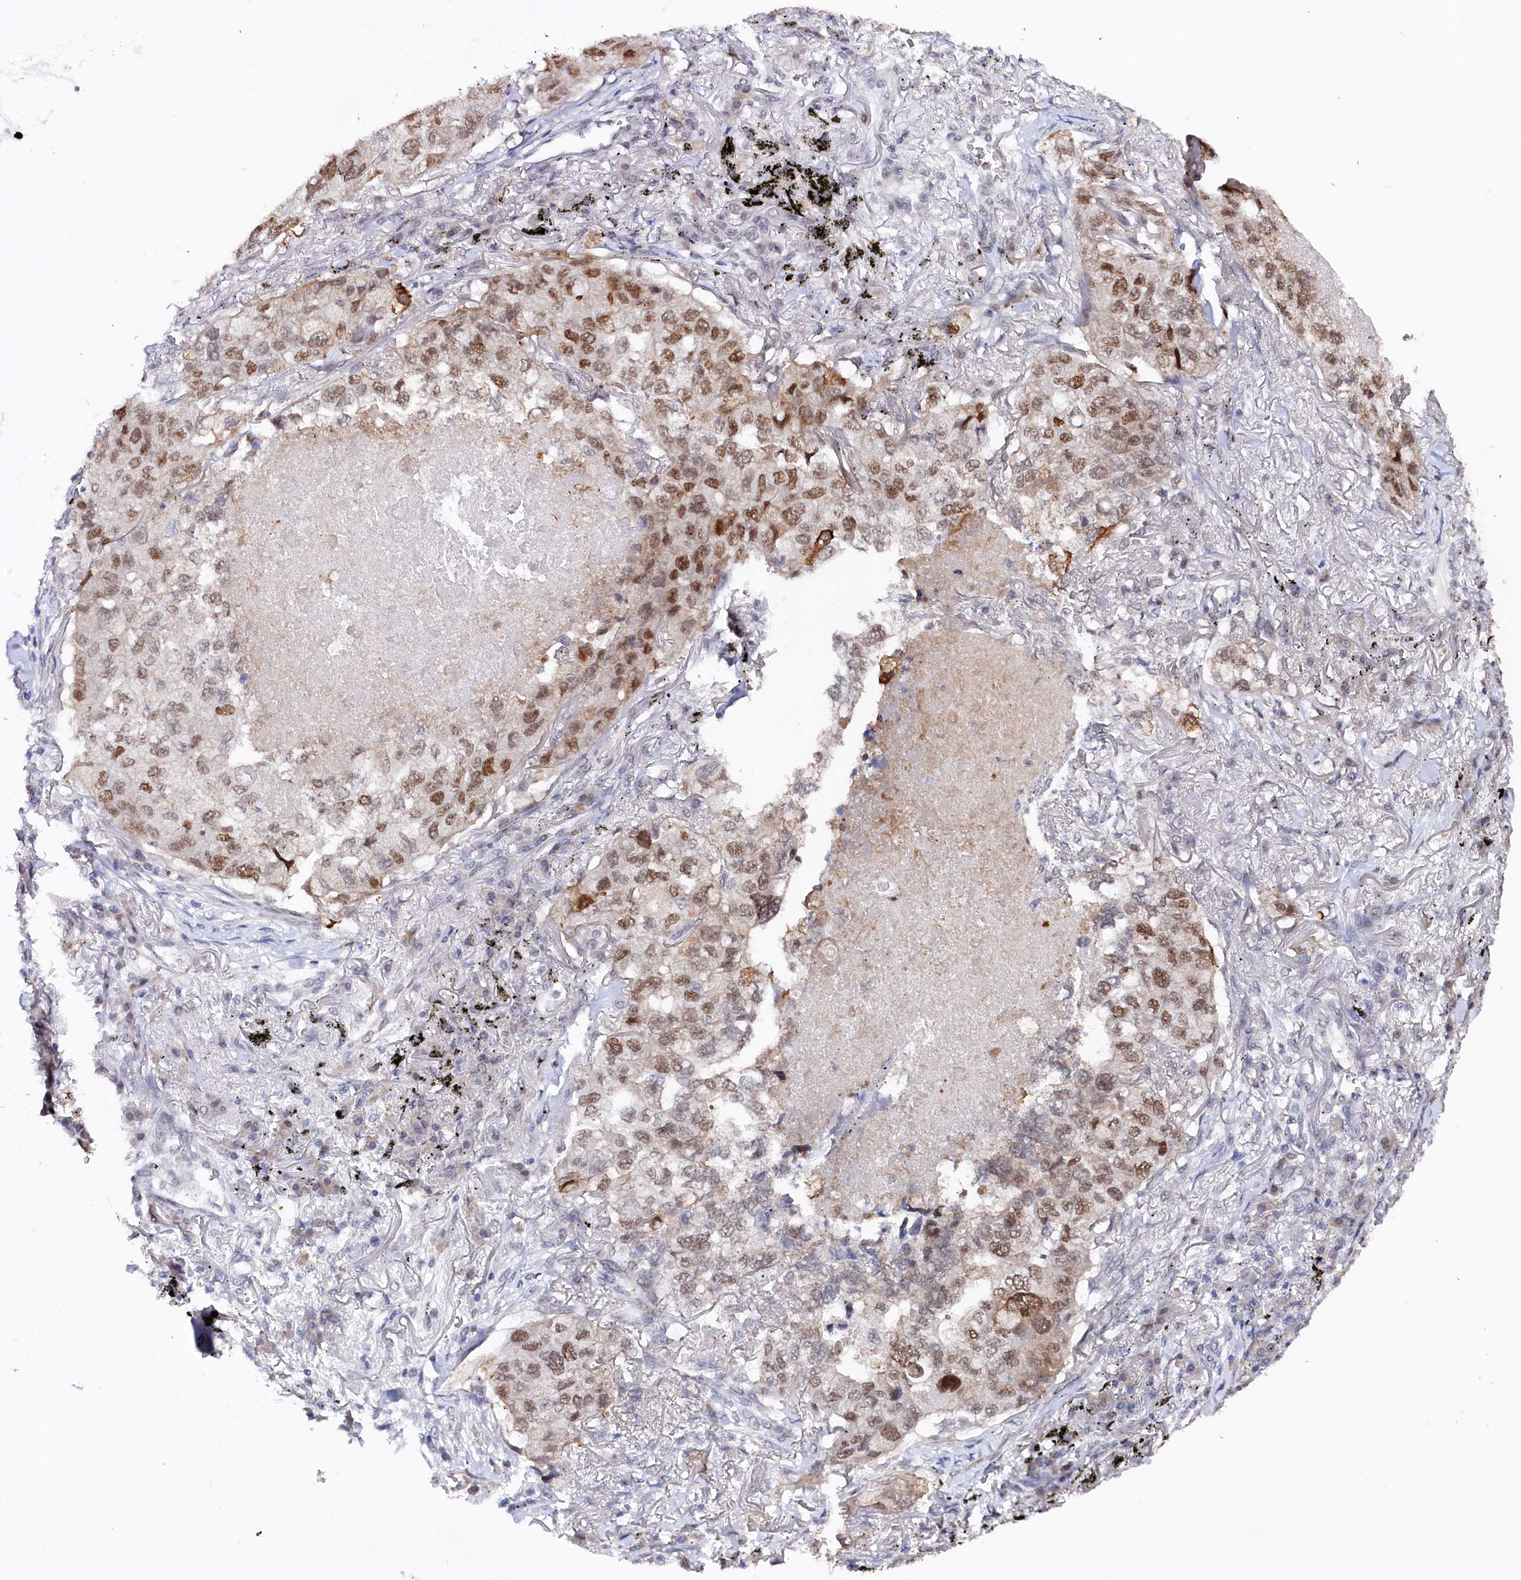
{"staining": {"intensity": "moderate", "quantity": ">75%", "location": "nuclear"}, "tissue": "lung cancer", "cell_type": "Tumor cells", "image_type": "cancer", "snomed": [{"axis": "morphology", "description": "Adenocarcinoma, NOS"}, {"axis": "topography", "description": "Lung"}], "caption": "Adenocarcinoma (lung) stained for a protein (brown) displays moderate nuclear positive staining in about >75% of tumor cells.", "gene": "TIGD4", "patient": {"sex": "male", "age": 65}}